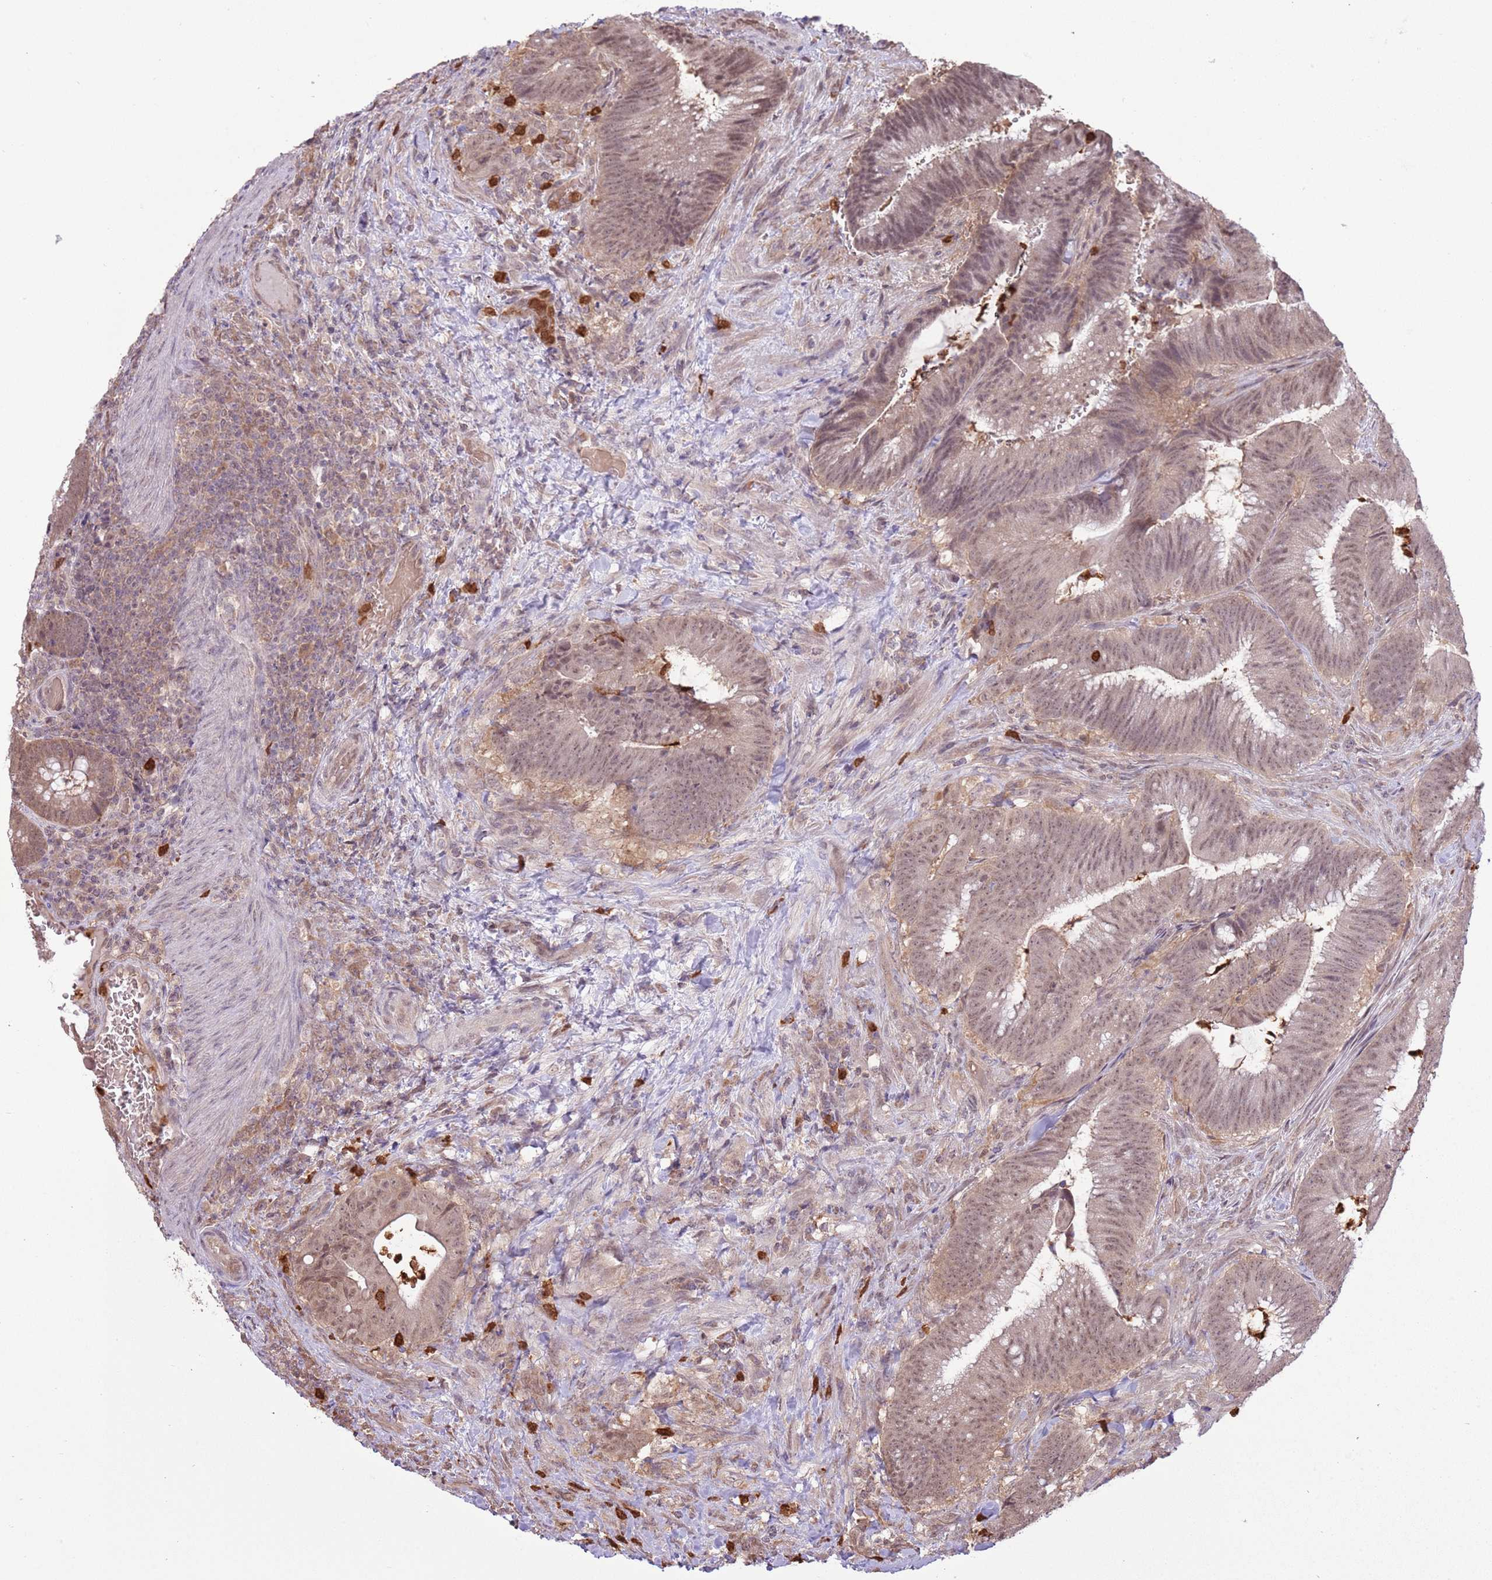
{"staining": {"intensity": "weak", "quantity": ">75%", "location": "nuclear"}, "tissue": "colorectal cancer", "cell_type": "Tumor cells", "image_type": "cancer", "snomed": [{"axis": "morphology", "description": "Adenocarcinoma, NOS"}, {"axis": "topography", "description": "Colon"}], "caption": "Adenocarcinoma (colorectal) stained with a protein marker exhibits weak staining in tumor cells.", "gene": "AMIGO1", "patient": {"sex": "female", "age": 43}}